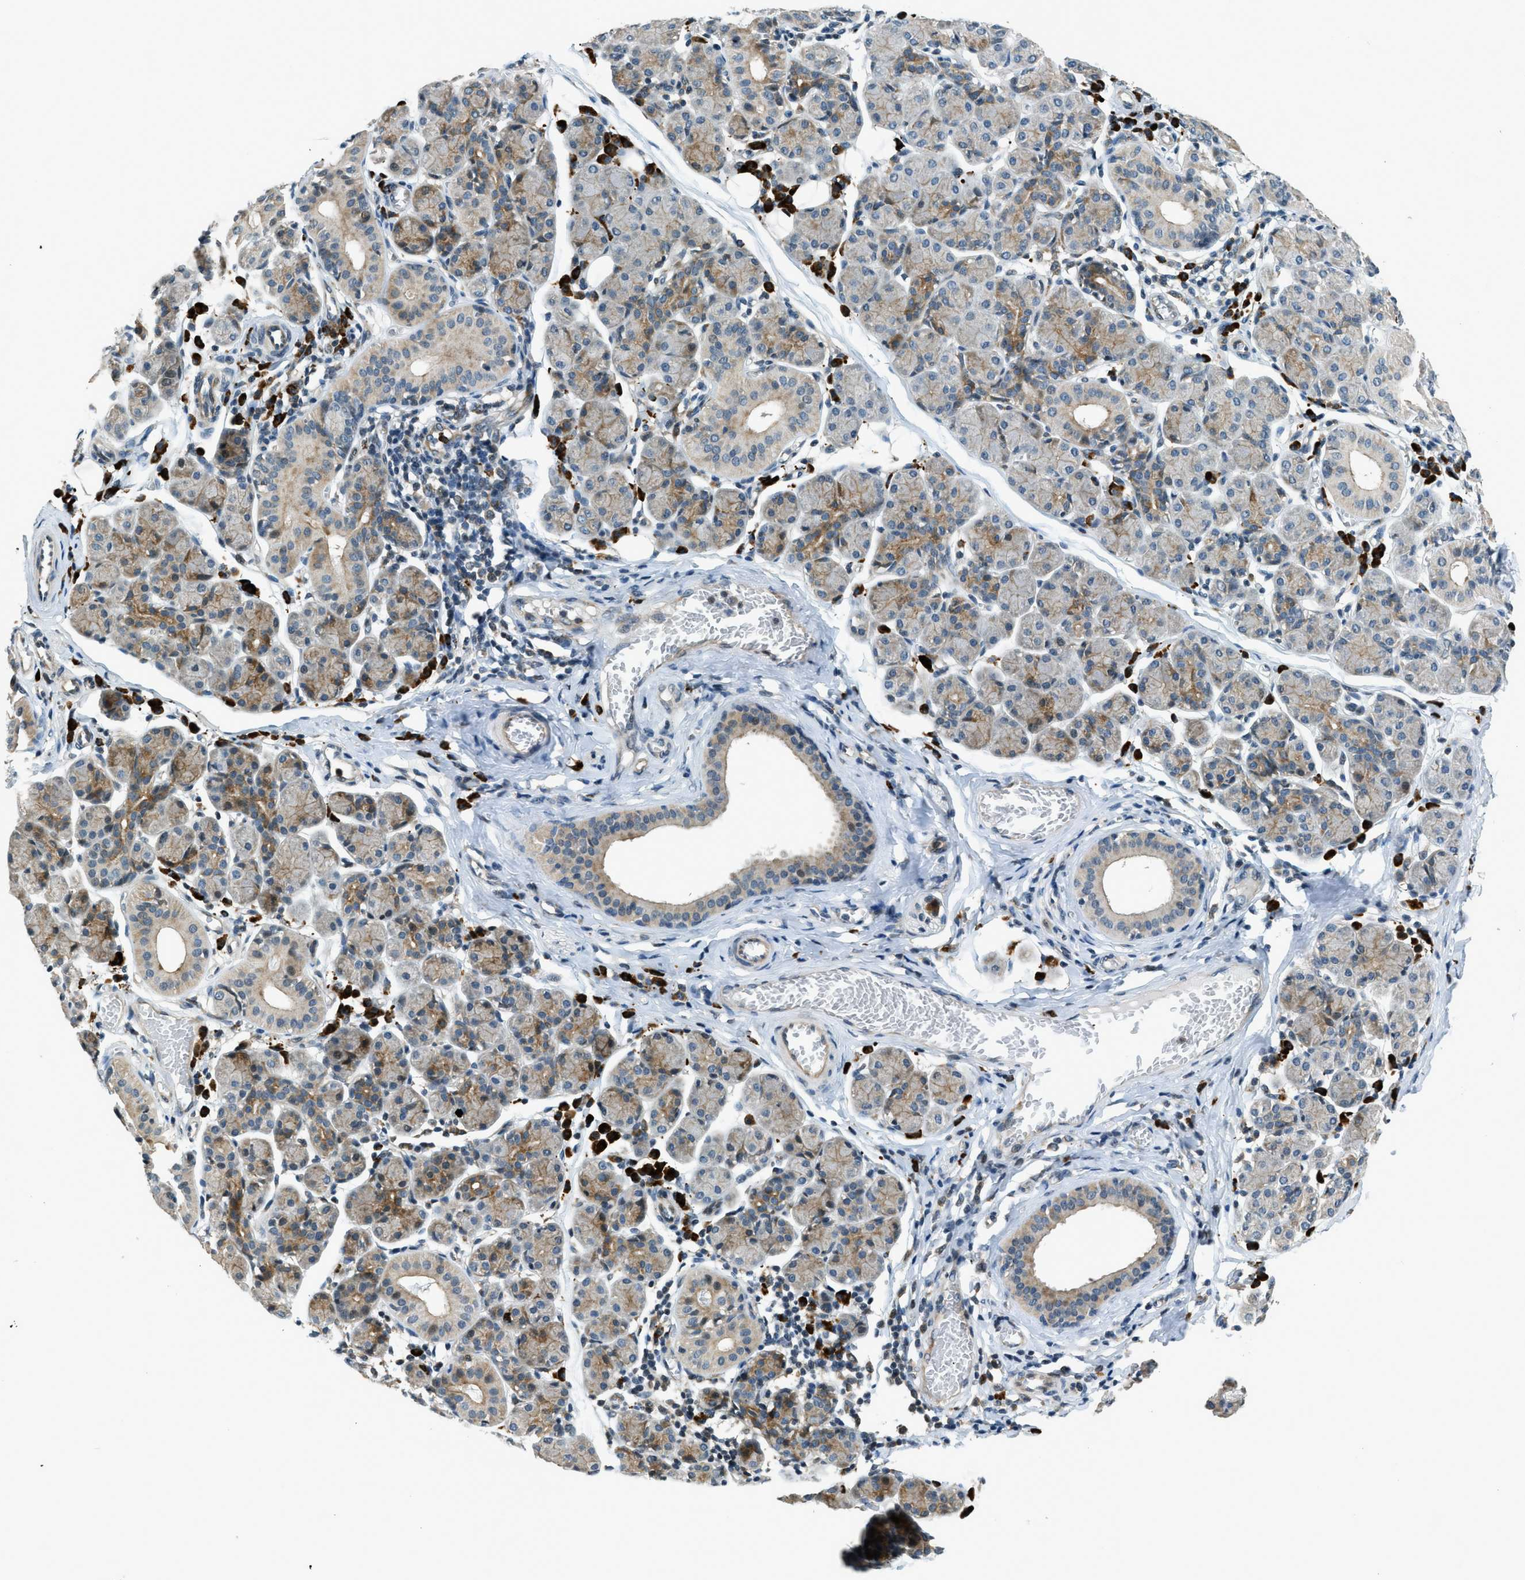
{"staining": {"intensity": "moderate", "quantity": "25%-75%", "location": "cytoplasmic/membranous"}, "tissue": "salivary gland", "cell_type": "Glandular cells", "image_type": "normal", "snomed": [{"axis": "morphology", "description": "Normal tissue, NOS"}, {"axis": "morphology", "description": "Inflammation, NOS"}, {"axis": "topography", "description": "Lymph node"}, {"axis": "topography", "description": "Salivary gland"}], "caption": "Immunohistochemistry (IHC) histopathology image of unremarkable salivary gland stained for a protein (brown), which displays medium levels of moderate cytoplasmic/membranous positivity in about 25%-75% of glandular cells.", "gene": "HERC2", "patient": {"sex": "male", "age": 3}}